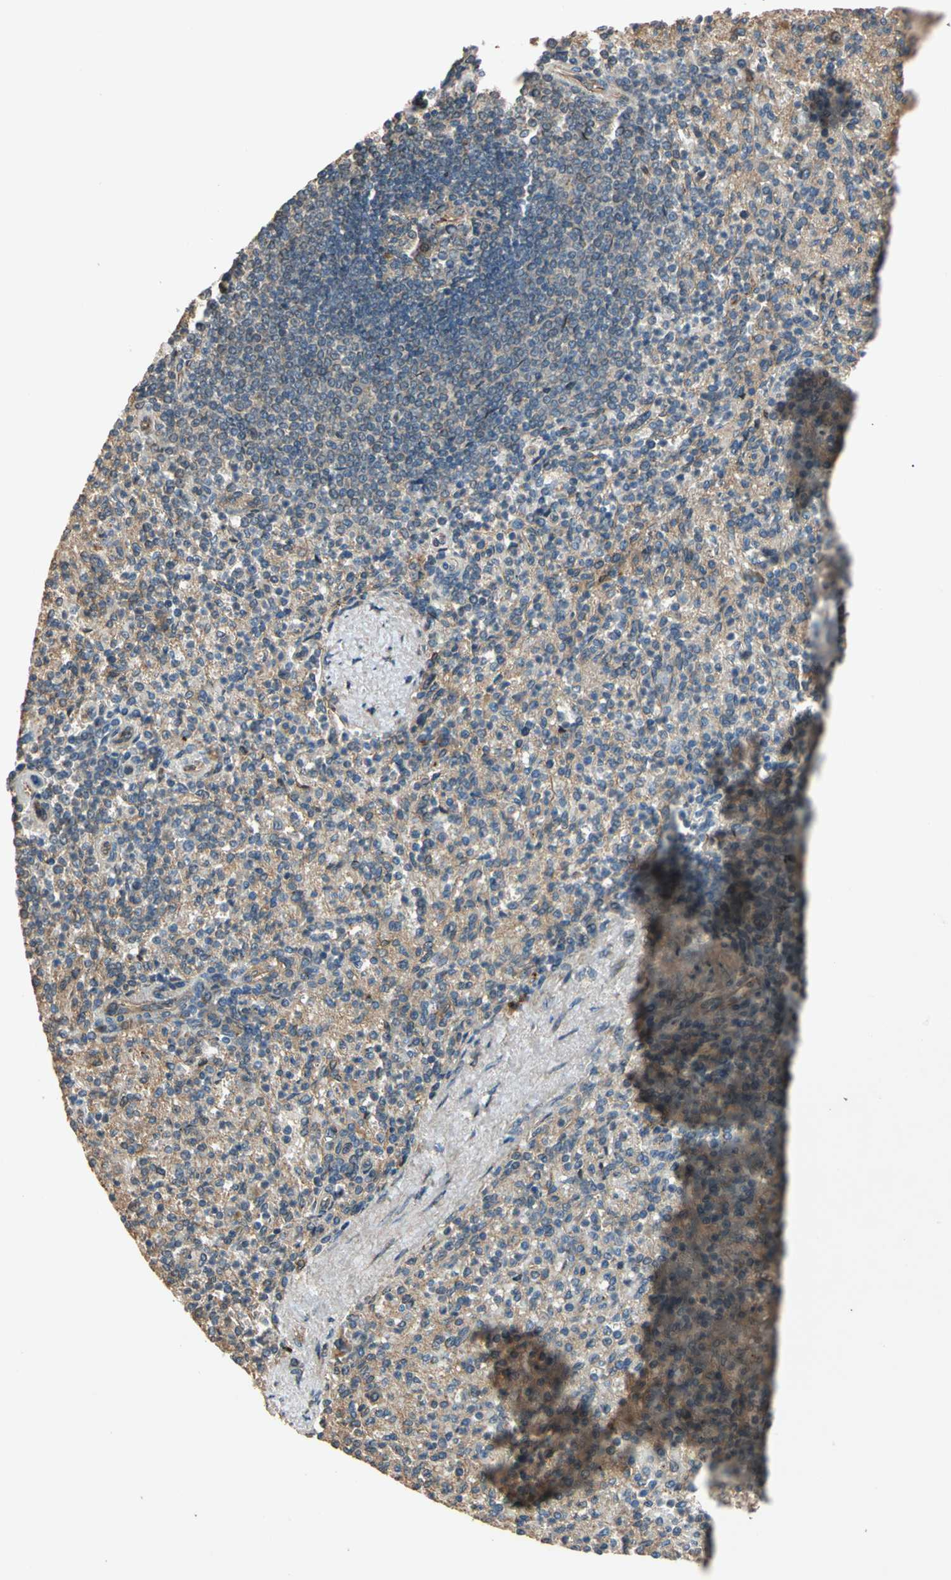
{"staining": {"intensity": "weak", "quantity": ">75%", "location": "cytoplasmic/membranous"}, "tissue": "spleen", "cell_type": "Cells in red pulp", "image_type": "normal", "snomed": [{"axis": "morphology", "description": "Normal tissue, NOS"}, {"axis": "topography", "description": "Spleen"}], "caption": "Immunohistochemistry (IHC) histopathology image of unremarkable spleen stained for a protein (brown), which exhibits low levels of weak cytoplasmic/membranous staining in approximately >75% of cells in red pulp.", "gene": "MGRN1", "patient": {"sex": "female", "age": 74}}